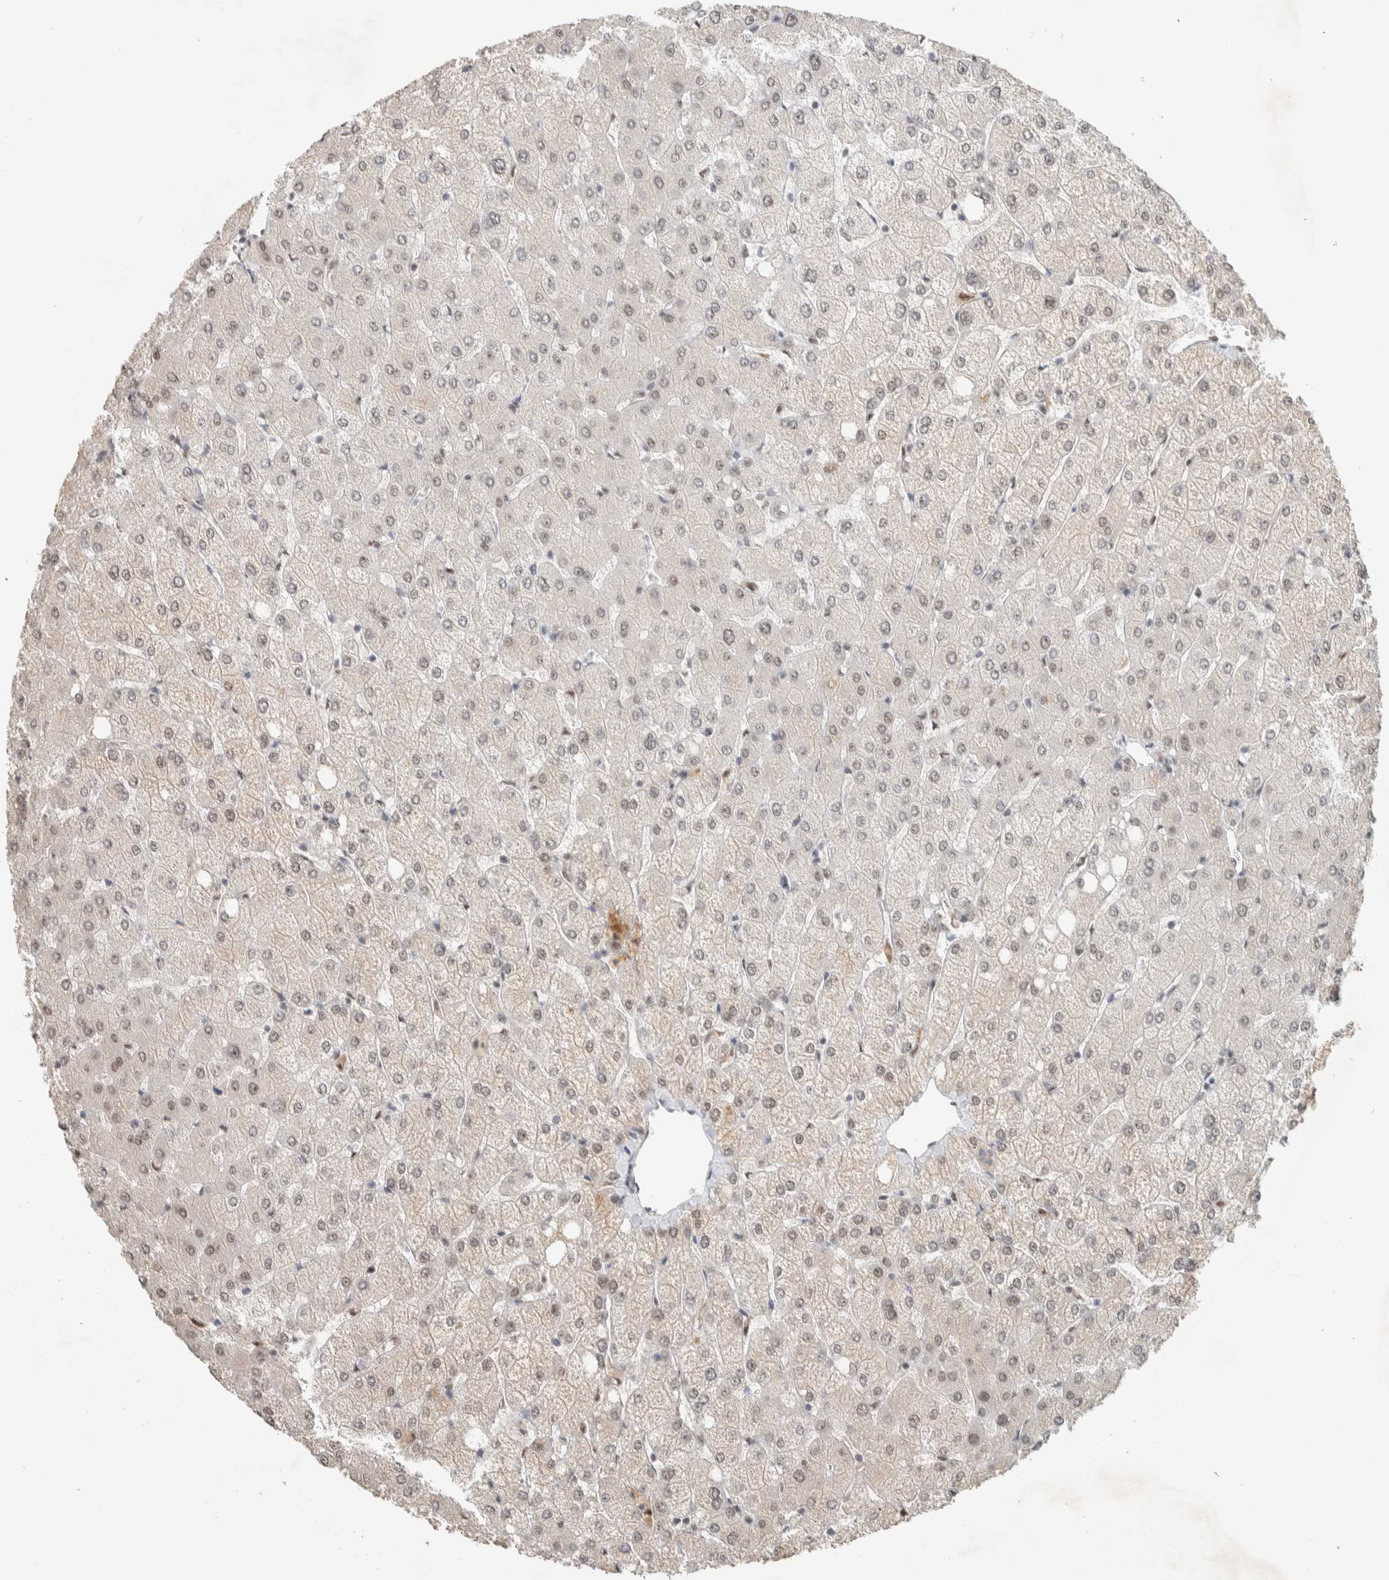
{"staining": {"intensity": "weak", "quantity": "<25%", "location": "nuclear"}, "tissue": "liver", "cell_type": "Cholangiocytes", "image_type": "normal", "snomed": [{"axis": "morphology", "description": "Normal tissue, NOS"}, {"axis": "topography", "description": "Liver"}], "caption": "Immunohistochemistry (IHC) image of unremarkable liver: liver stained with DAB (3,3'-diaminobenzidine) reveals no significant protein staining in cholangiocytes.", "gene": "PUS7", "patient": {"sex": "female", "age": 54}}